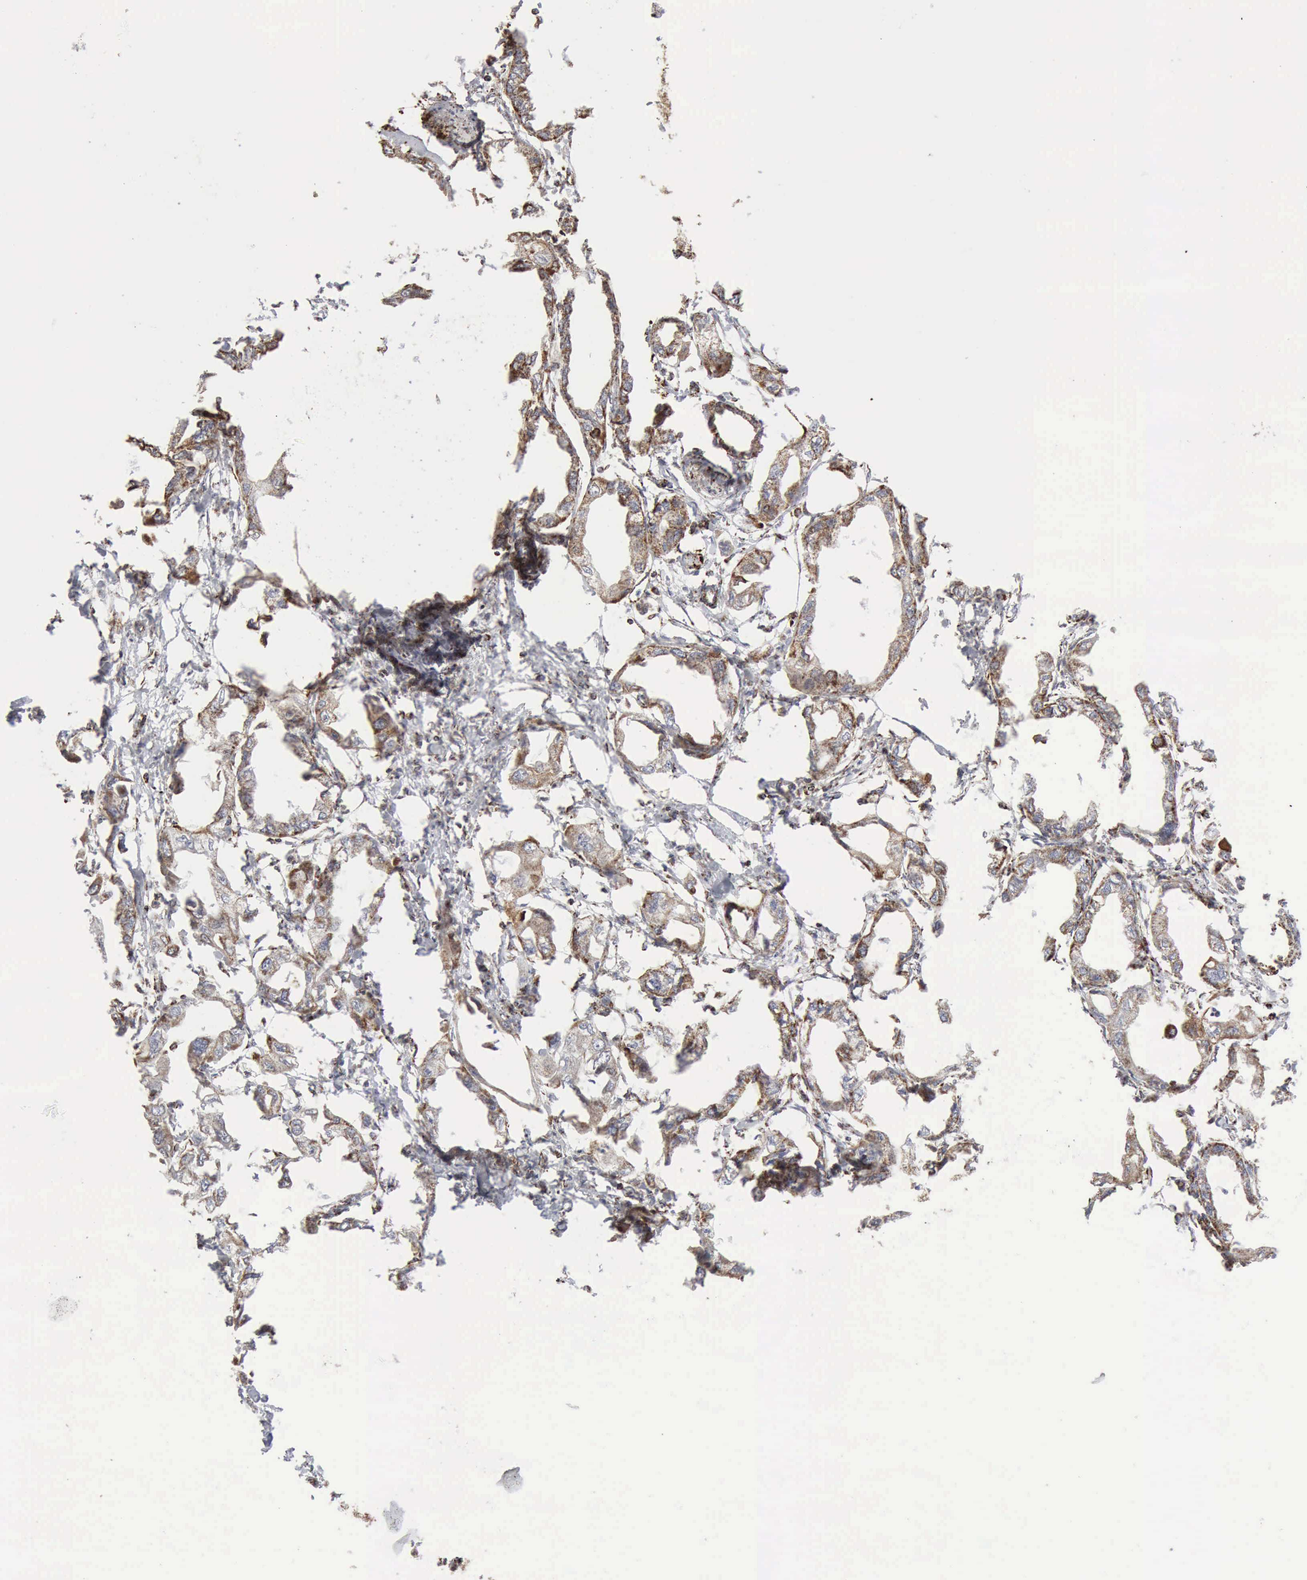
{"staining": {"intensity": "moderate", "quantity": ">75%", "location": "cytoplasmic/membranous"}, "tissue": "endometrial cancer", "cell_type": "Tumor cells", "image_type": "cancer", "snomed": [{"axis": "morphology", "description": "Adenocarcinoma, NOS"}, {"axis": "topography", "description": "Endometrium"}], "caption": "Tumor cells show medium levels of moderate cytoplasmic/membranous expression in approximately >75% of cells in human endometrial adenocarcinoma.", "gene": "ACO2", "patient": {"sex": "female", "age": 67}}